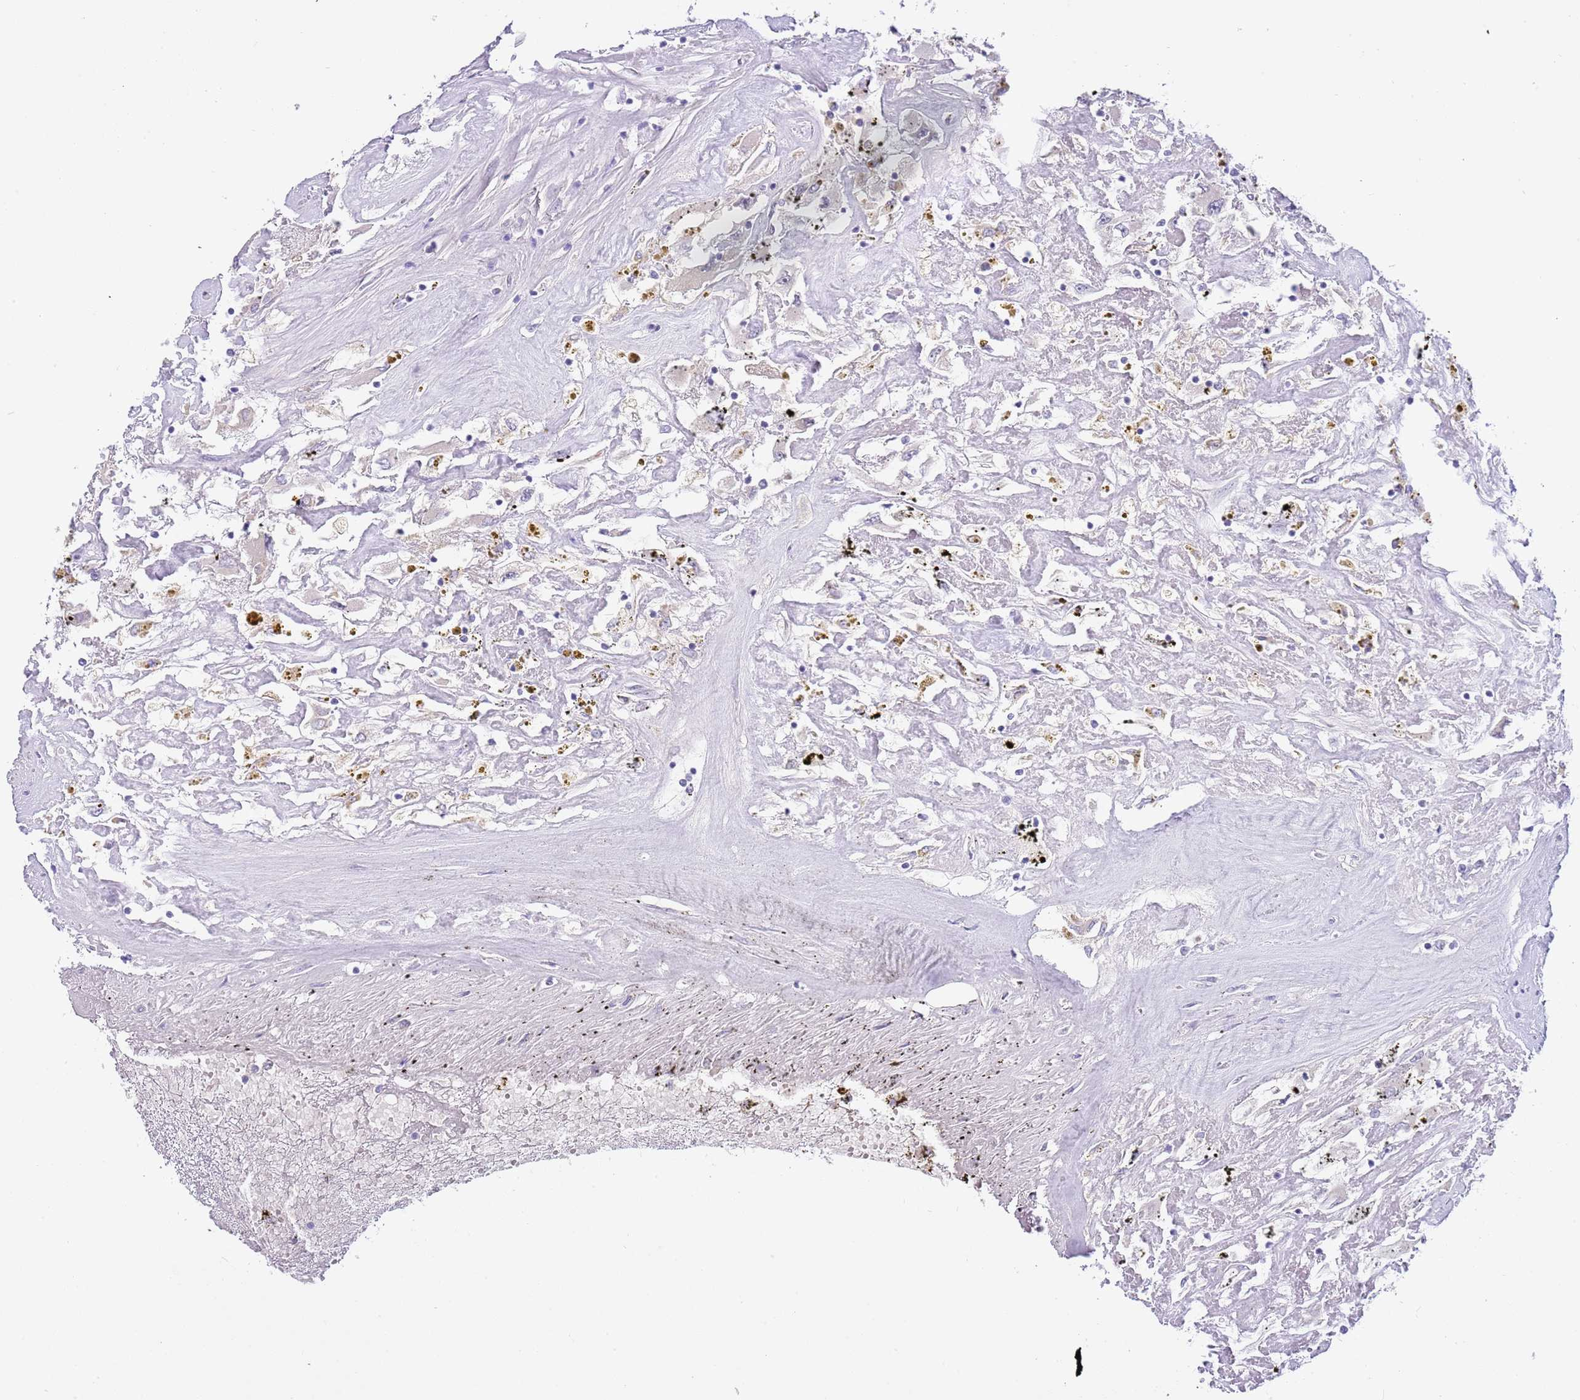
{"staining": {"intensity": "negative", "quantity": "none", "location": "none"}, "tissue": "renal cancer", "cell_type": "Tumor cells", "image_type": "cancer", "snomed": [{"axis": "morphology", "description": "Adenocarcinoma, NOS"}, {"axis": "topography", "description": "Kidney"}], "caption": "Renal cancer (adenocarcinoma) stained for a protein using immunohistochemistry (IHC) exhibits no expression tumor cells.", "gene": "CFAP73", "patient": {"sex": "female", "age": 52}}